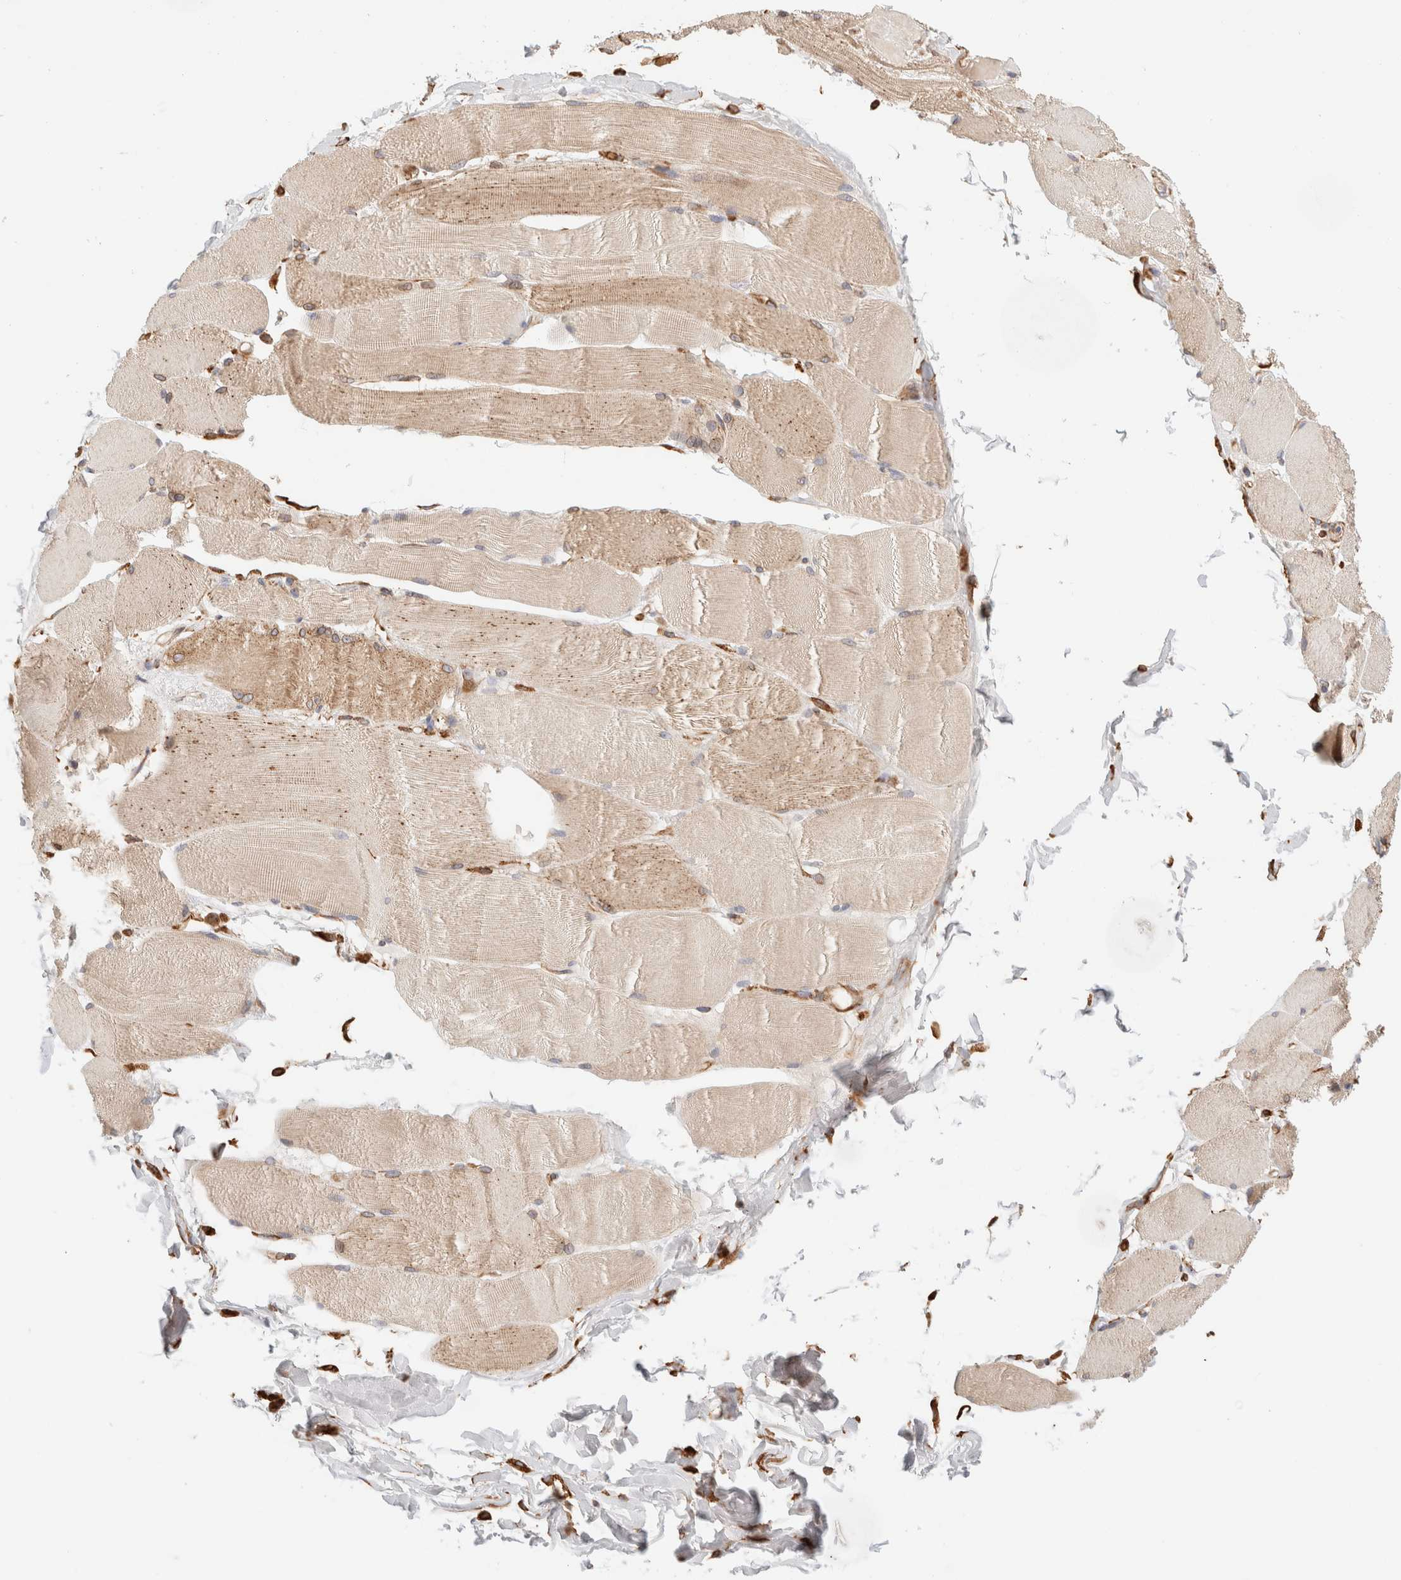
{"staining": {"intensity": "weak", "quantity": "25%-75%", "location": "cytoplasmic/membranous"}, "tissue": "skeletal muscle", "cell_type": "Myocytes", "image_type": "normal", "snomed": [{"axis": "morphology", "description": "Normal tissue, NOS"}, {"axis": "topography", "description": "Skin"}, {"axis": "topography", "description": "Skeletal muscle"}], "caption": "This image displays normal skeletal muscle stained with immunohistochemistry (IHC) to label a protein in brown. The cytoplasmic/membranous of myocytes show weak positivity for the protein. Nuclei are counter-stained blue.", "gene": "FER", "patient": {"sex": "male", "age": 83}}